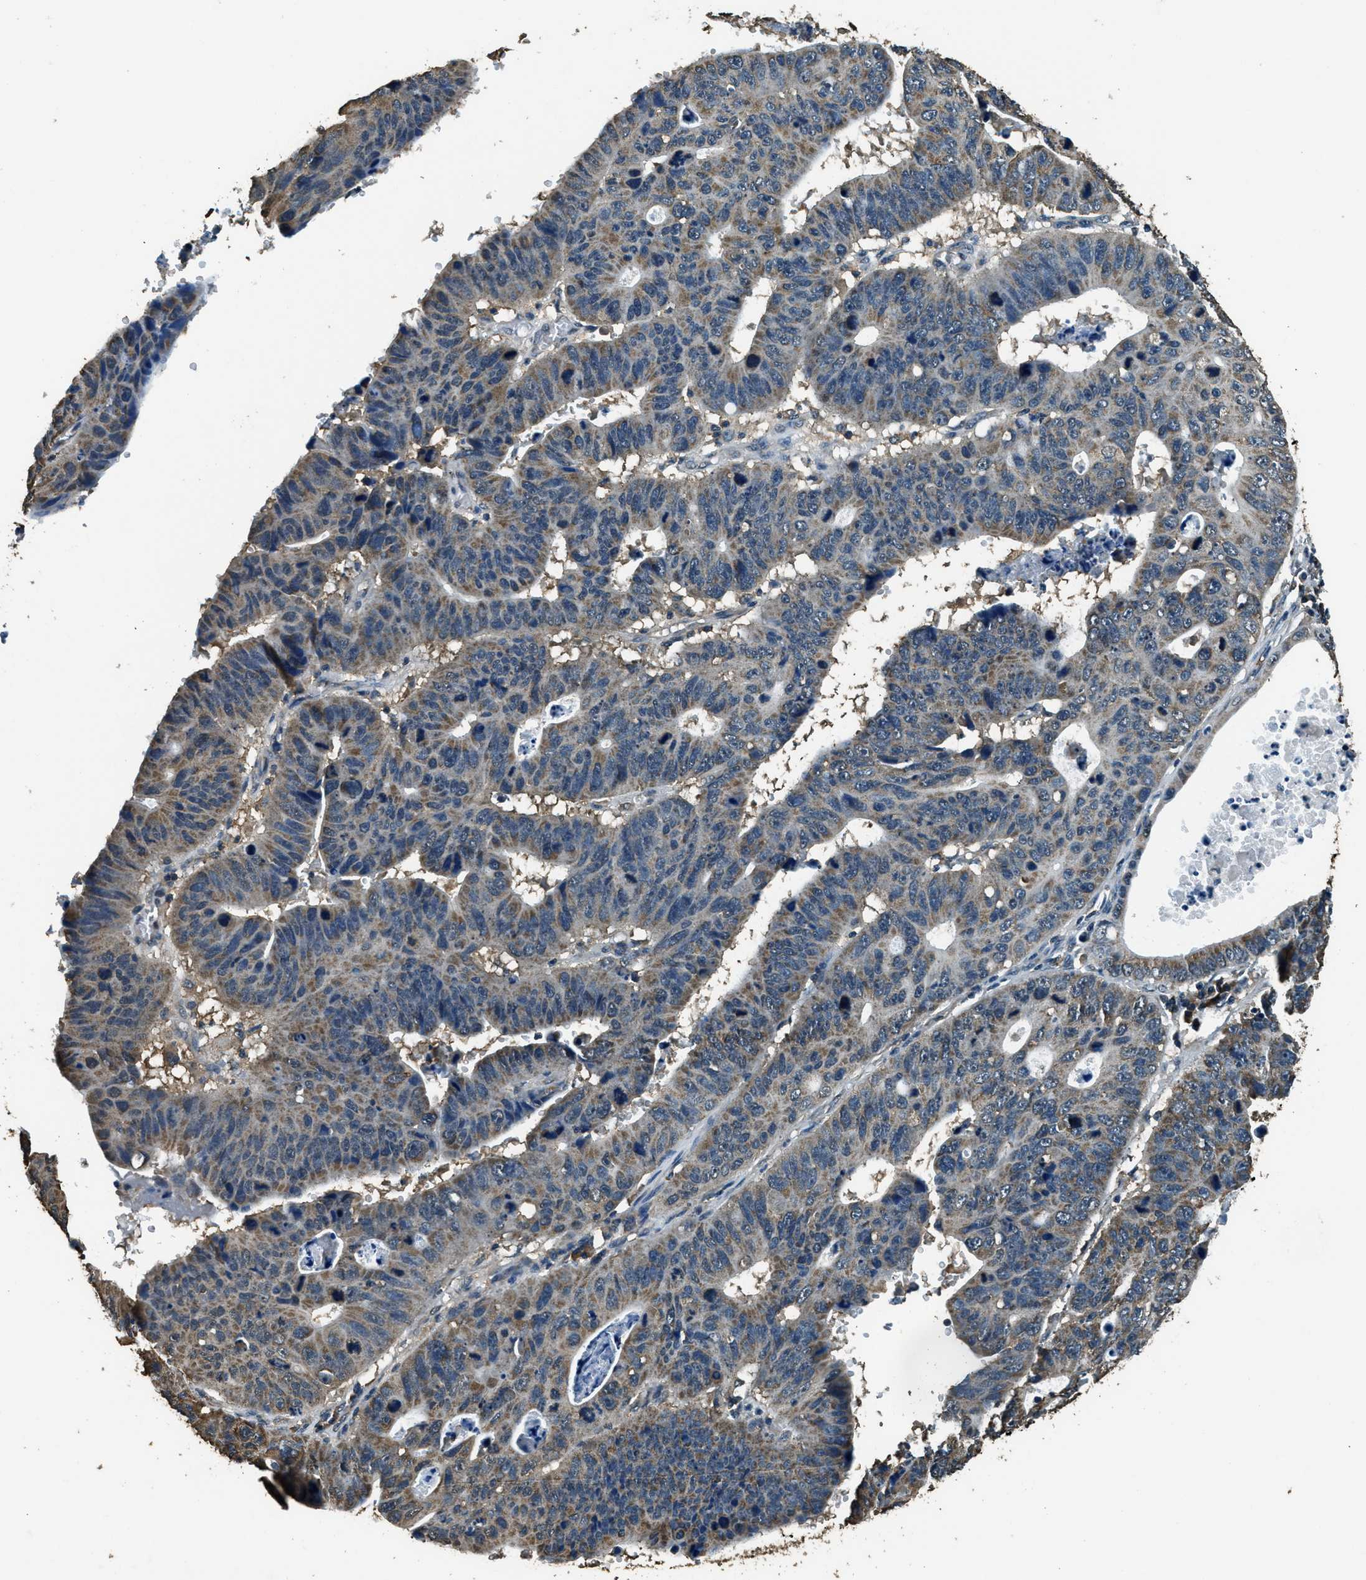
{"staining": {"intensity": "moderate", "quantity": "25%-75%", "location": "cytoplasmic/membranous"}, "tissue": "stomach cancer", "cell_type": "Tumor cells", "image_type": "cancer", "snomed": [{"axis": "morphology", "description": "Adenocarcinoma, NOS"}, {"axis": "topography", "description": "Stomach"}], "caption": "Human adenocarcinoma (stomach) stained for a protein (brown) demonstrates moderate cytoplasmic/membranous positive positivity in about 25%-75% of tumor cells.", "gene": "SALL3", "patient": {"sex": "male", "age": 59}}